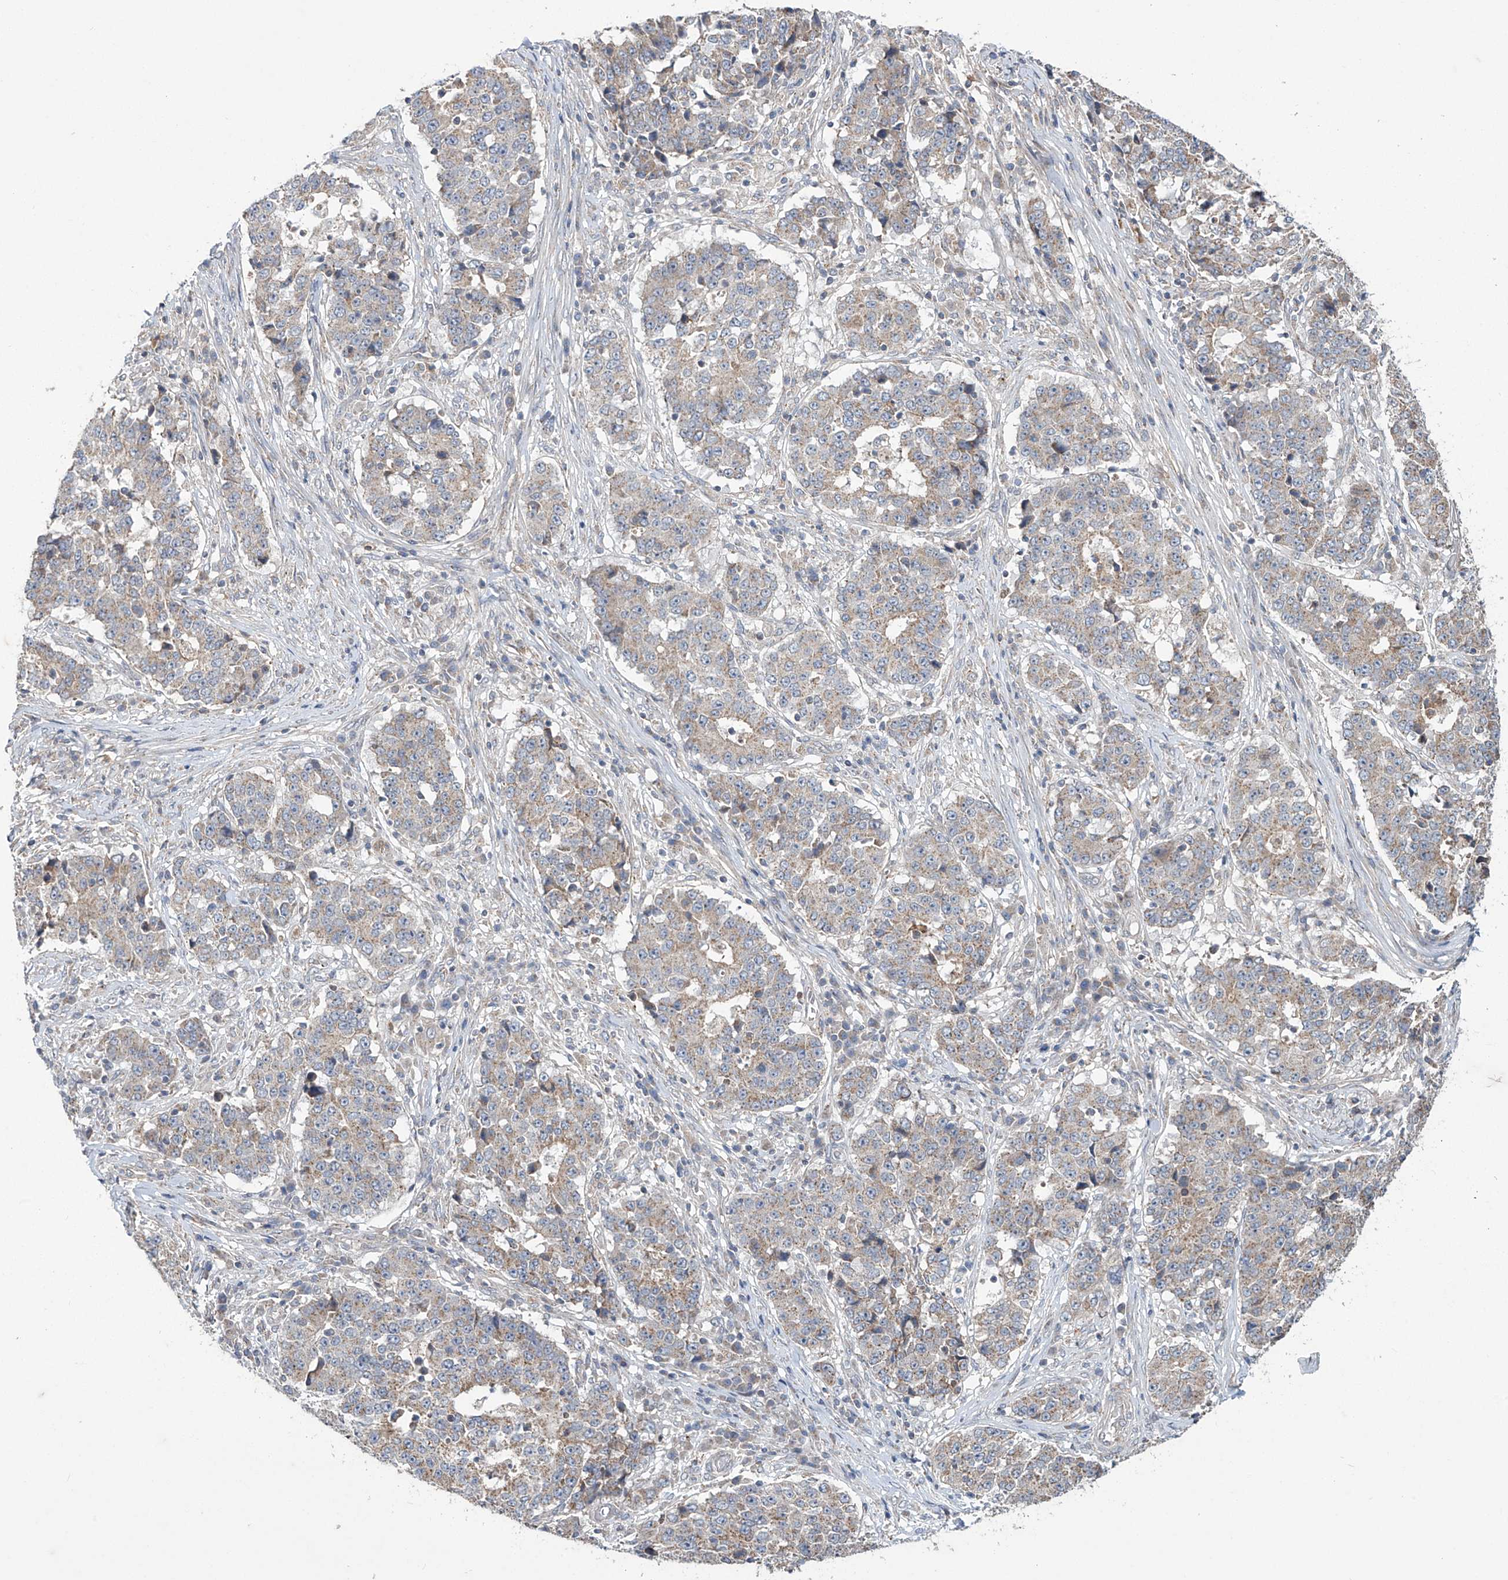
{"staining": {"intensity": "weak", "quantity": "25%-75%", "location": "cytoplasmic/membranous"}, "tissue": "stomach cancer", "cell_type": "Tumor cells", "image_type": "cancer", "snomed": [{"axis": "morphology", "description": "Adenocarcinoma, NOS"}, {"axis": "topography", "description": "Stomach"}], "caption": "Weak cytoplasmic/membranous protein staining is identified in about 25%-75% of tumor cells in adenocarcinoma (stomach).", "gene": "TRIM60", "patient": {"sex": "male", "age": 59}}